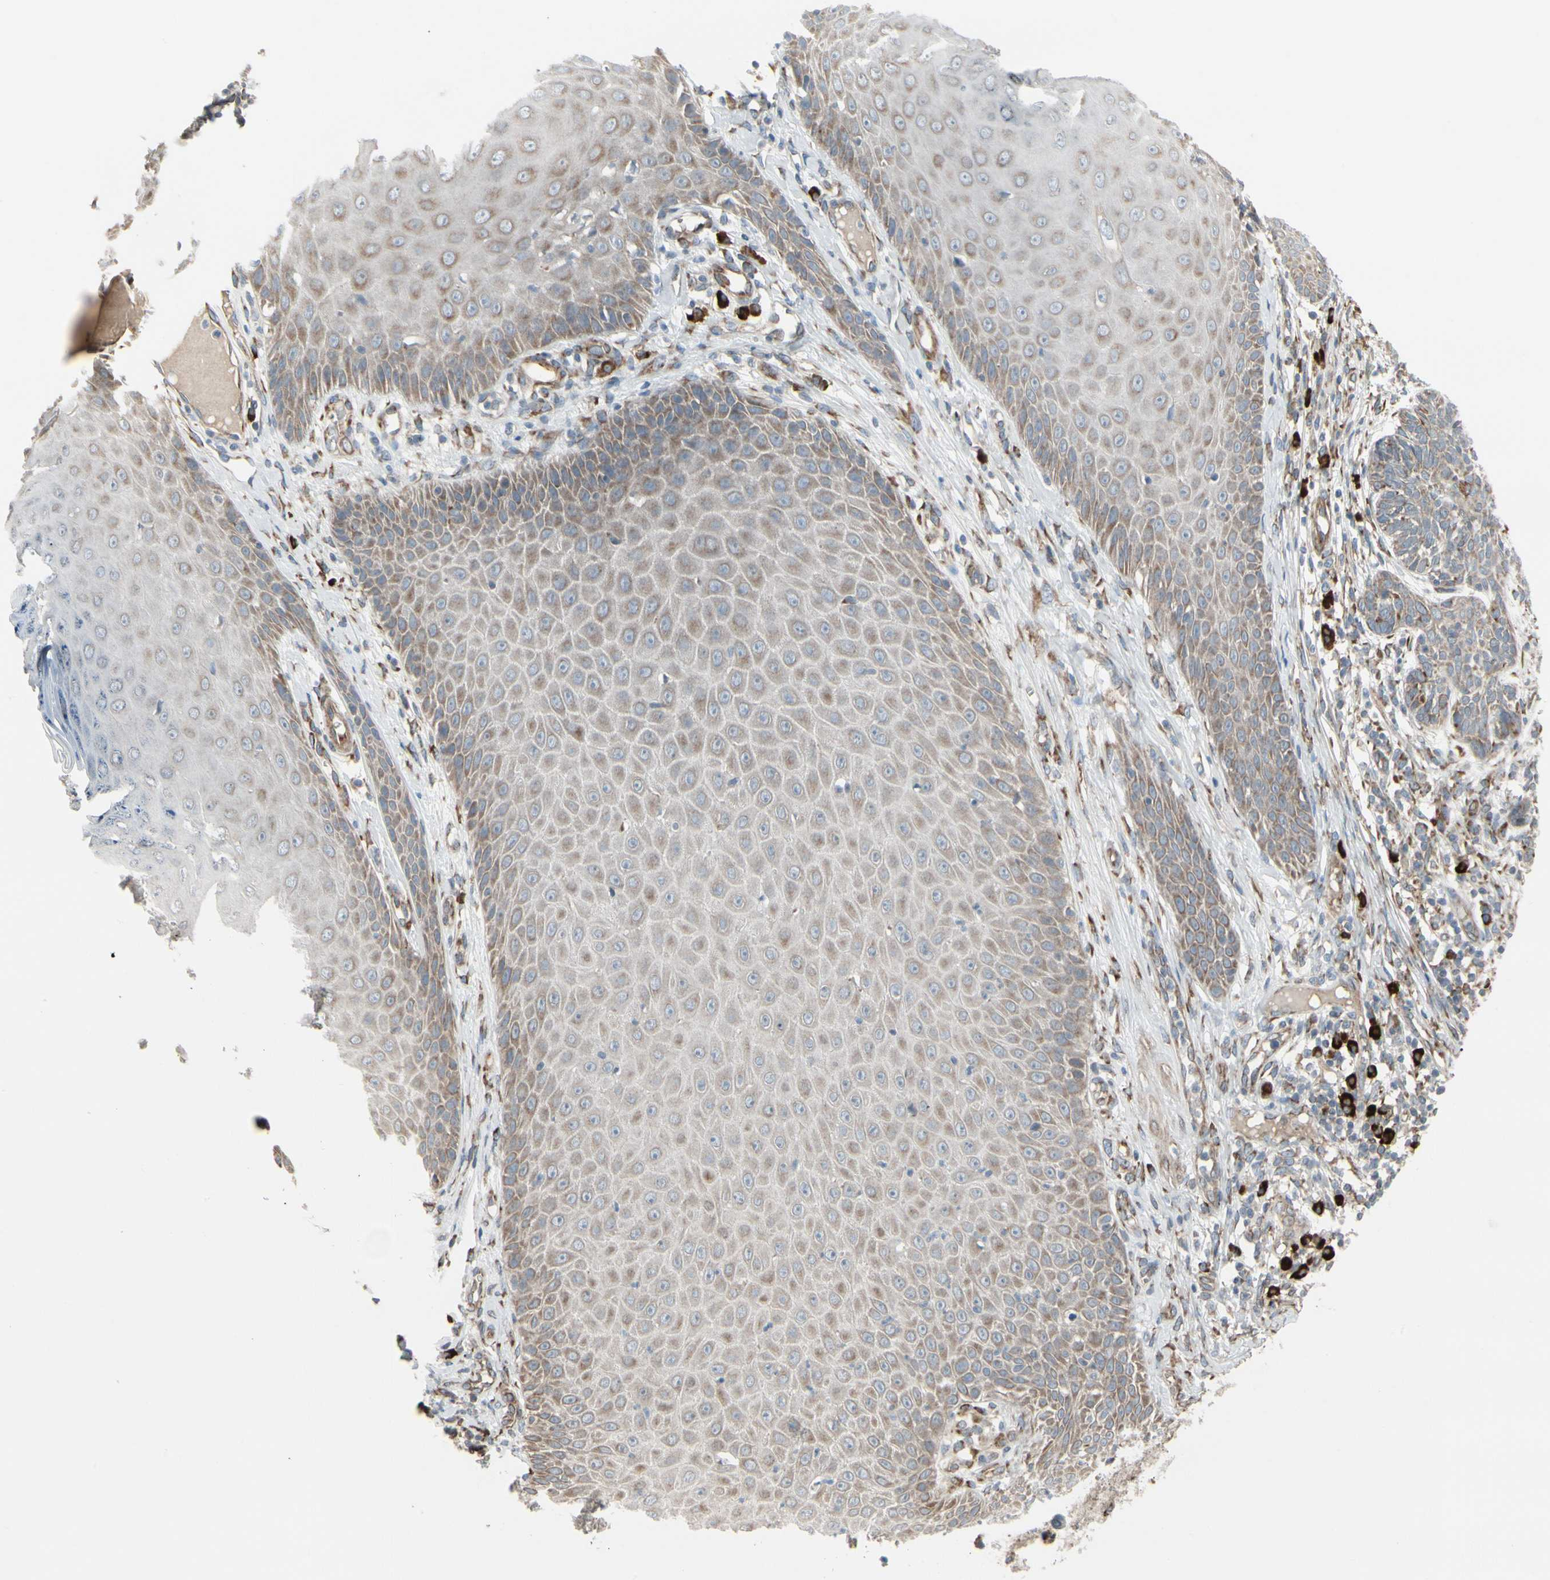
{"staining": {"intensity": "weak", "quantity": ">75%", "location": "cytoplasmic/membranous"}, "tissue": "skin cancer", "cell_type": "Tumor cells", "image_type": "cancer", "snomed": [{"axis": "morphology", "description": "Normal tissue, NOS"}, {"axis": "morphology", "description": "Basal cell carcinoma"}, {"axis": "topography", "description": "Skin"}], "caption": "Protein expression analysis of human basal cell carcinoma (skin) reveals weak cytoplasmic/membranous positivity in about >75% of tumor cells. The staining was performed using DAB (3,3'-diaminobenzidine), with brown indicating positive protein expression. Nuclei are stained blue with hematoxylin.", "gene": "FNDC3A", "patient": {"sex": "male", "age": 52}}